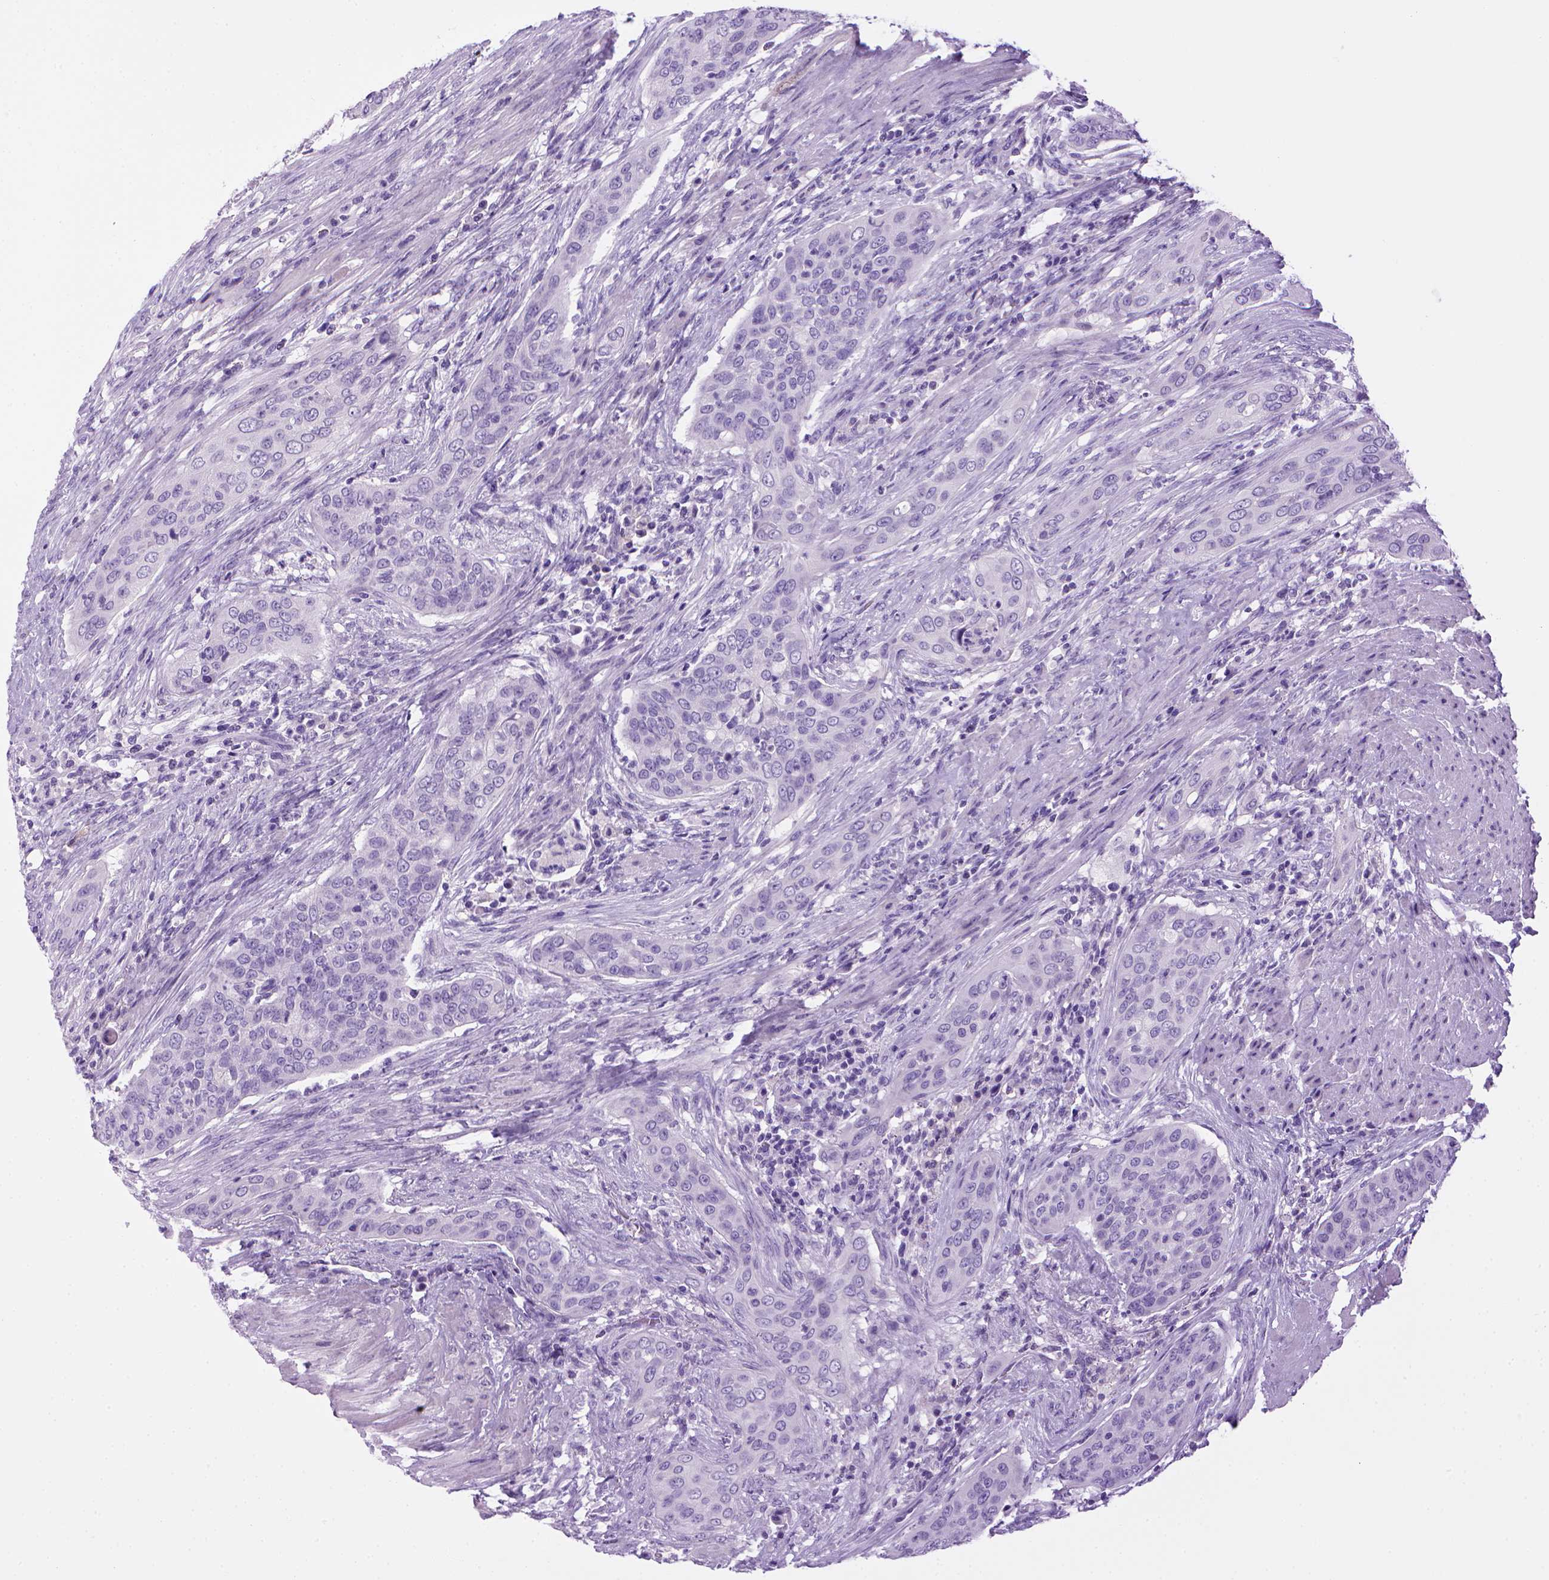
{"staining": {"intensity": "negative", "quantity": "none", "location": "none"}, "tissue": "urothelial cancer", "cell_type": "Tumor cells", "image_type": "cancer", "snomed": [{"axis": "morphology", "description": "Urothelial carcinoma, High grade"}, {"axis": "topography", "description": "Urinary bladder"}], "caption": "Immunohistochemistry of human high-grade urothelial carcinoma exhibits no expression in tumor cells. (Brightfield microscopy of DAB (3,3'-diaminobenzidine) immunohistochemistry (IHC) at high magnification).", "gene": "SGCG", "patient": {"sex": "male", "age": 82}}